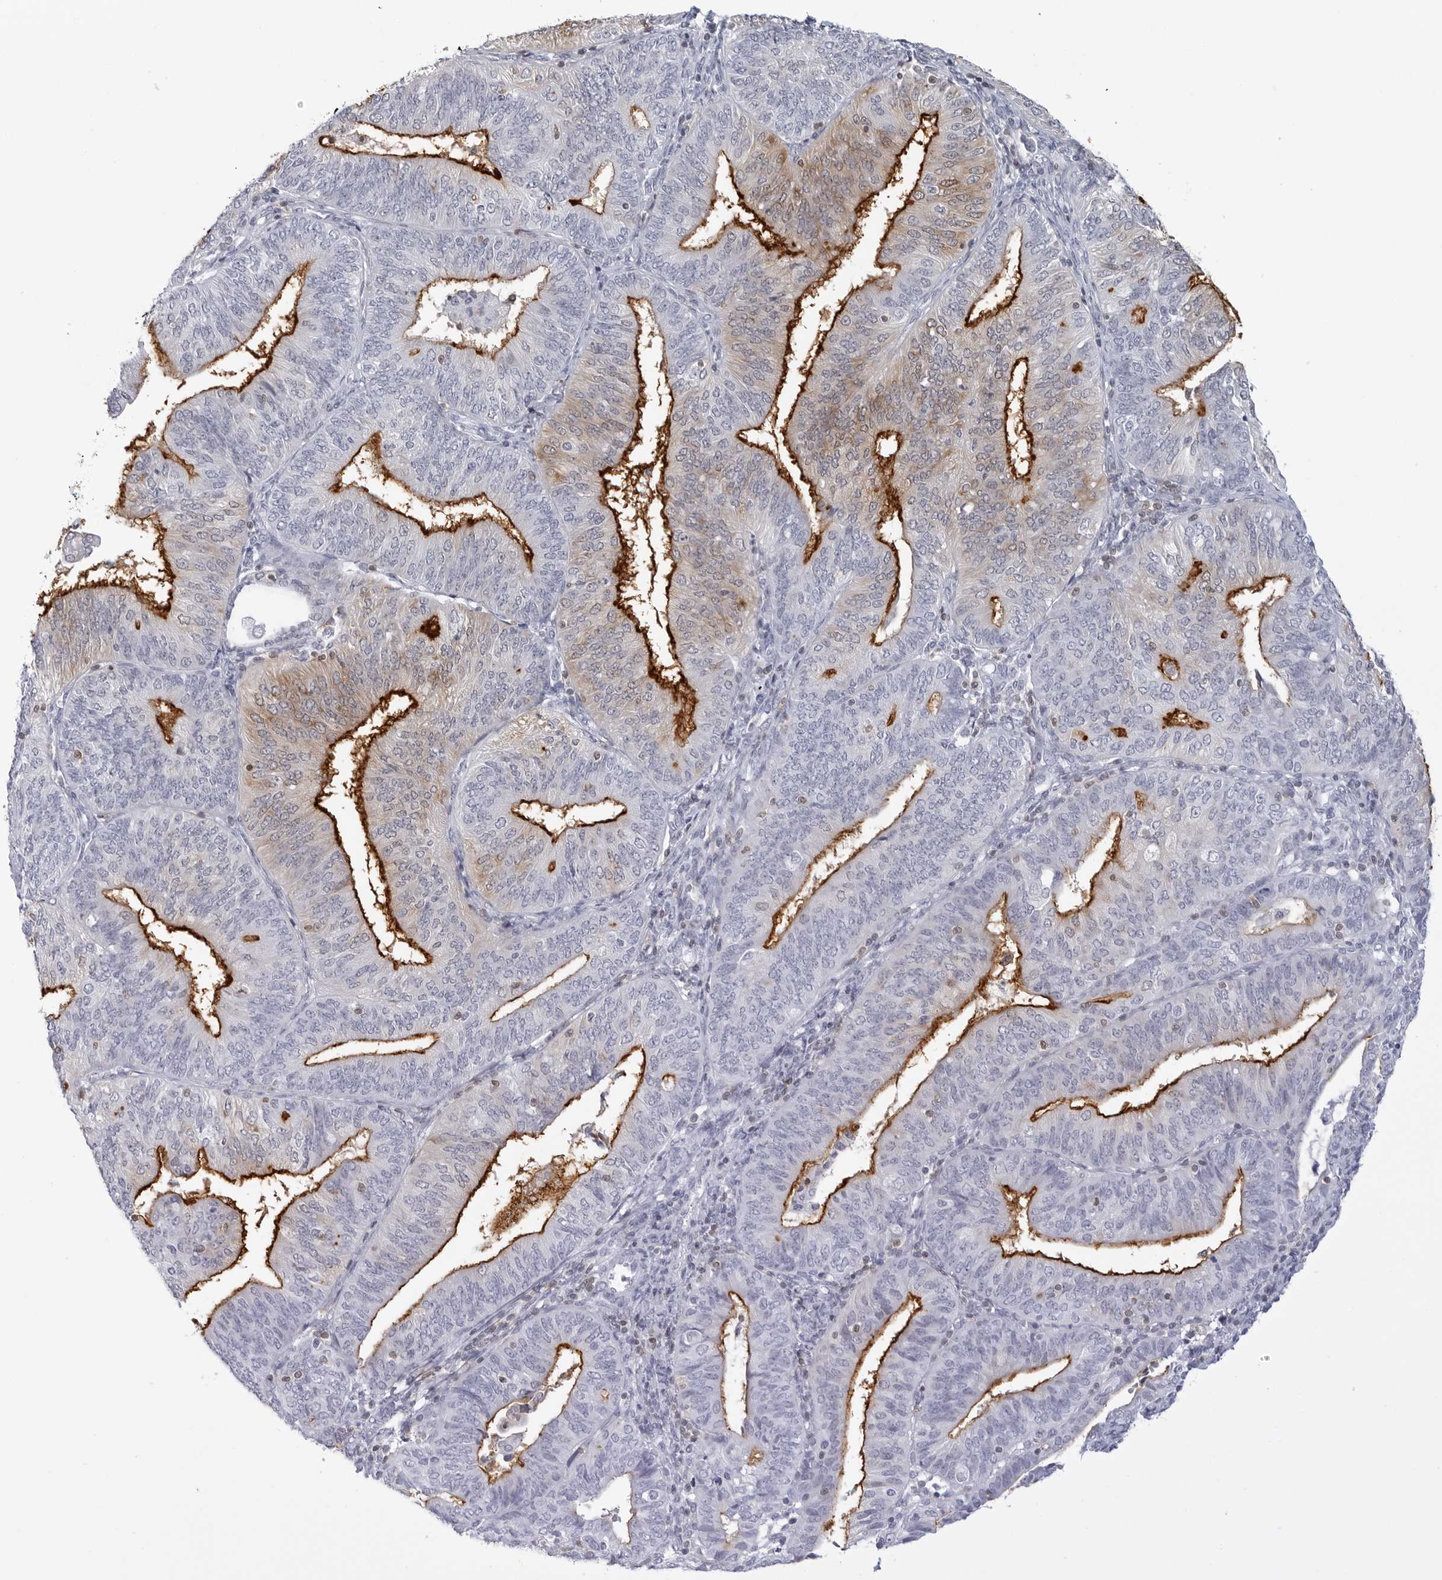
{"staining": {"intensity": "strong", "quantity": "<25%", "location": "cytoplasmic/membranous"}, "tissue": "endometrial cancer", "cell_type": "Tumor cells", "image_type": "cancer", "snomed": [{"axis": "morphology", "description": "Adenocarcinoma, NOS"}, {"axis": "topography", "description": "Endometrium"}], "caption": "IHC photomicrograph of human endometrial cancer stained for a protein (brown), which reveals medium levels of strong cytoplasmic/membranous expression in about <25% of tumor cells.", "gene": "SLC9A3R1", "patient": {"sex": "female", "age": 58}}